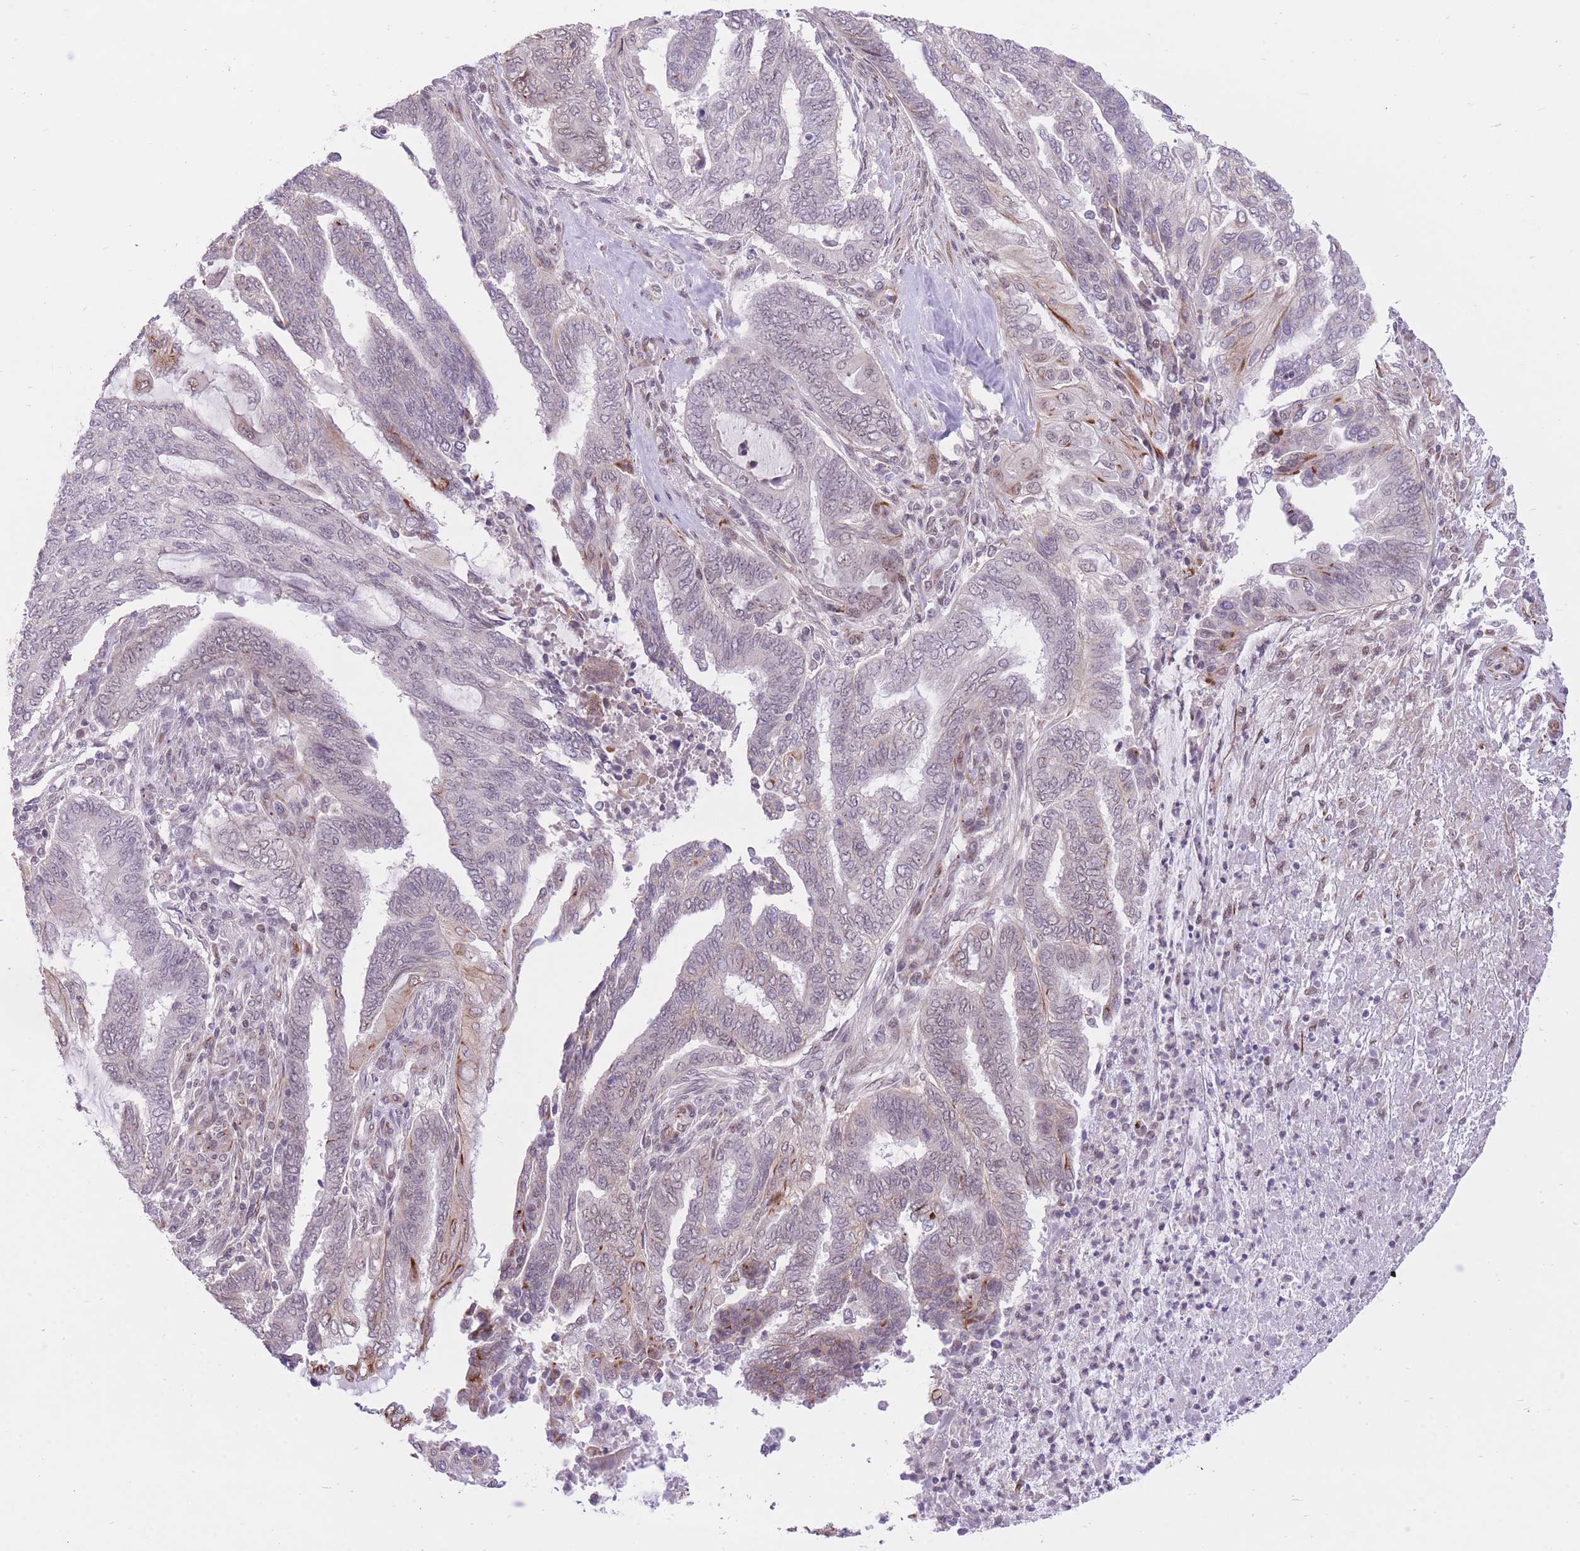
{"staining": {"intensity": "weak", "quantity": "<25%", "location": "nuclear"}, "tissue": "endometrial cancer", "cell_type": "Tumor cells", "image_type": "cancer", "snomed": [{"axis": "morphology", "description": "Adenocarcinoma, NOS"}, {"axis": "topography", "description": "Uterus"}, {"axis": "topography", "description": "Endometrium"}], "caption": "An image of endometrial adenocarcinoma stained for a protein shows no brown staining in tumor cells.", "gene": "ELL", "patient": {"sex": "female", "age": 70}}